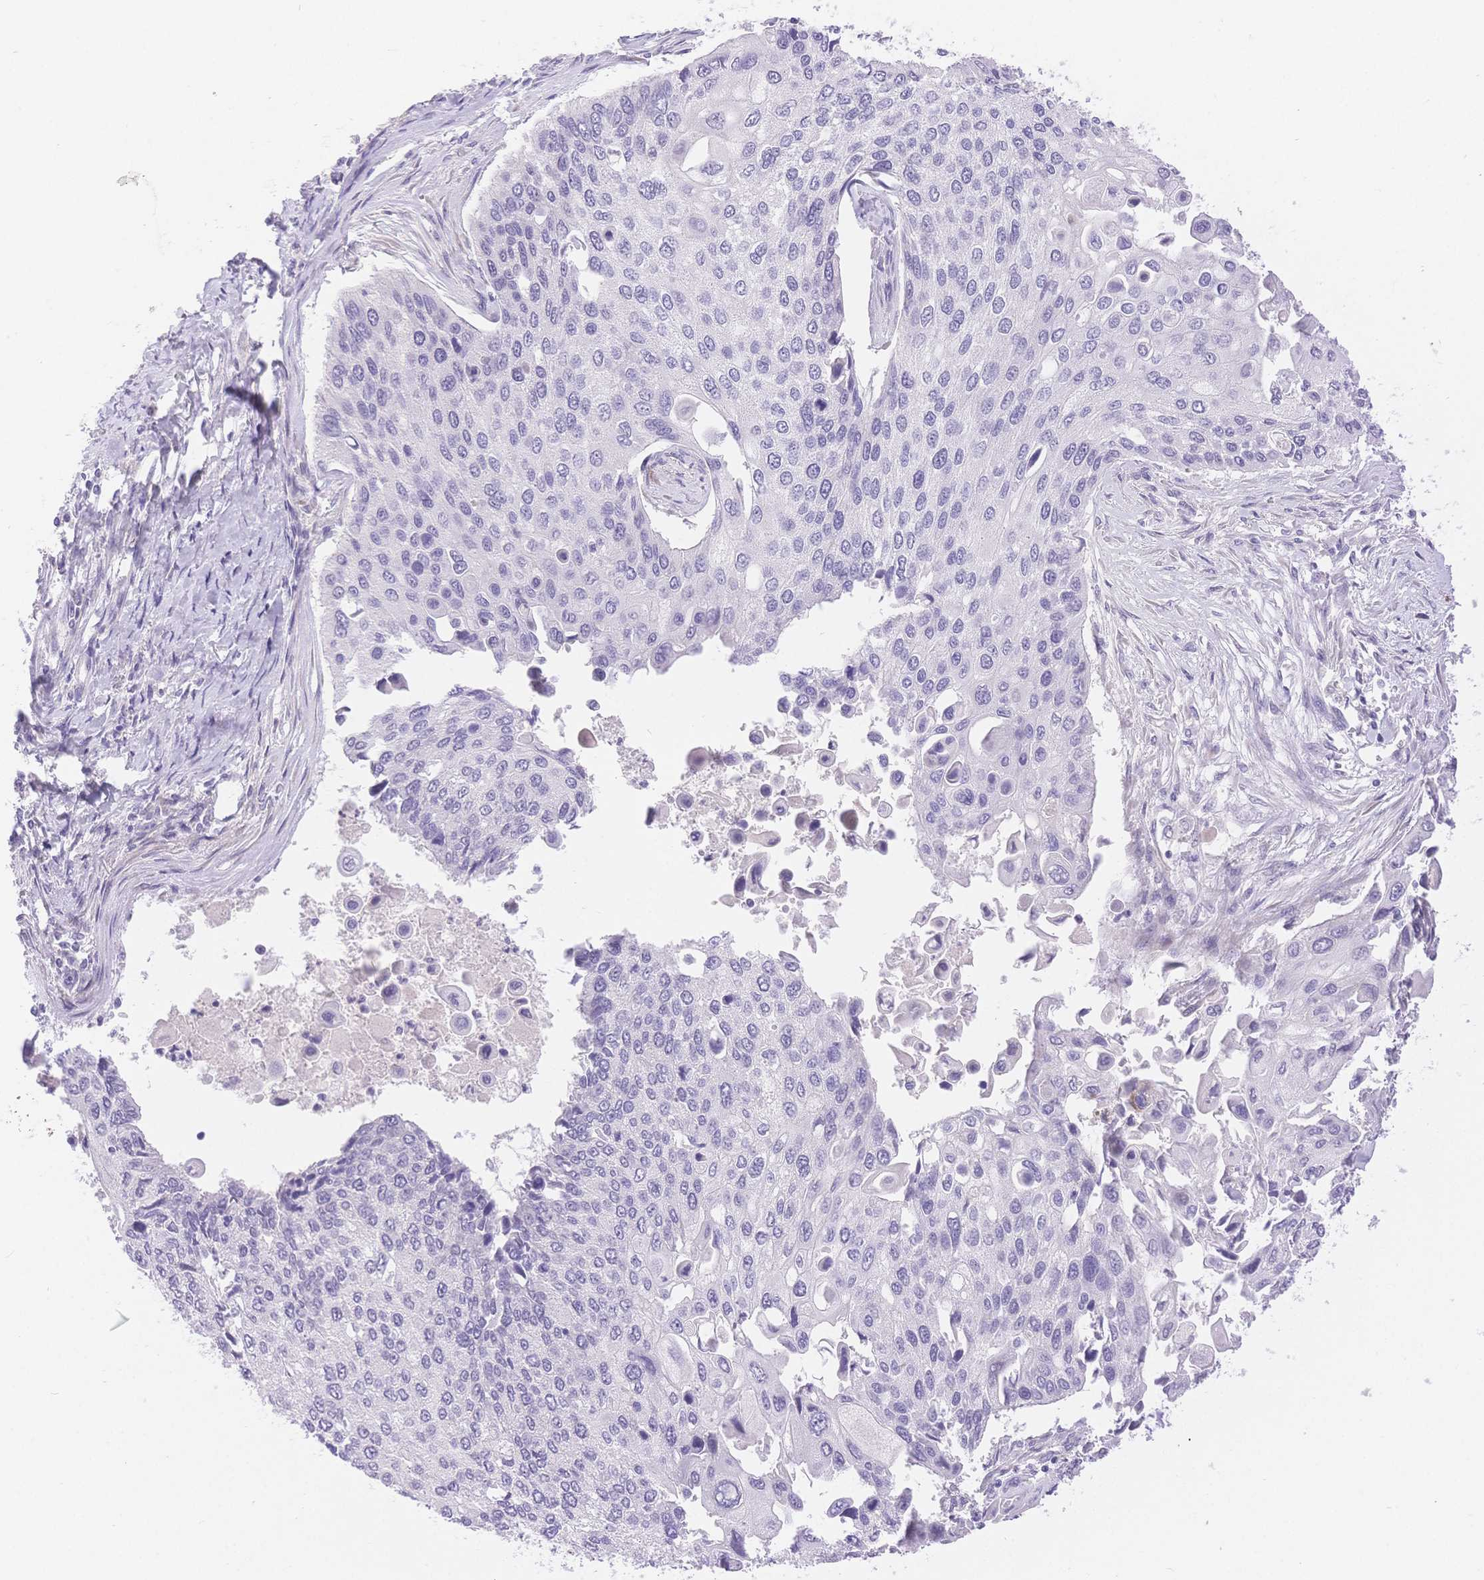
{"staining": {"intensity": "negative", "quantity": "none", "location": "none"}, "tissue": "lung cancer", "cell_type": "Tumor cells", "image_type": "cancer", "snomed": [{"axis": "morphology", "description": "Squamous cell carcinoma, NOS"}, {"axis": "morphology", "description": "Squamous cell carcinoma, metastatic, NOS"}, {"axis": "topography", "description": "Lung"}], "caption": "Lung cancer was stained to show a protein in brown. There is no significant positivity in tumor cells.", "gene": "MYOM1", "patient": {"sex": "male", "age": 63}}